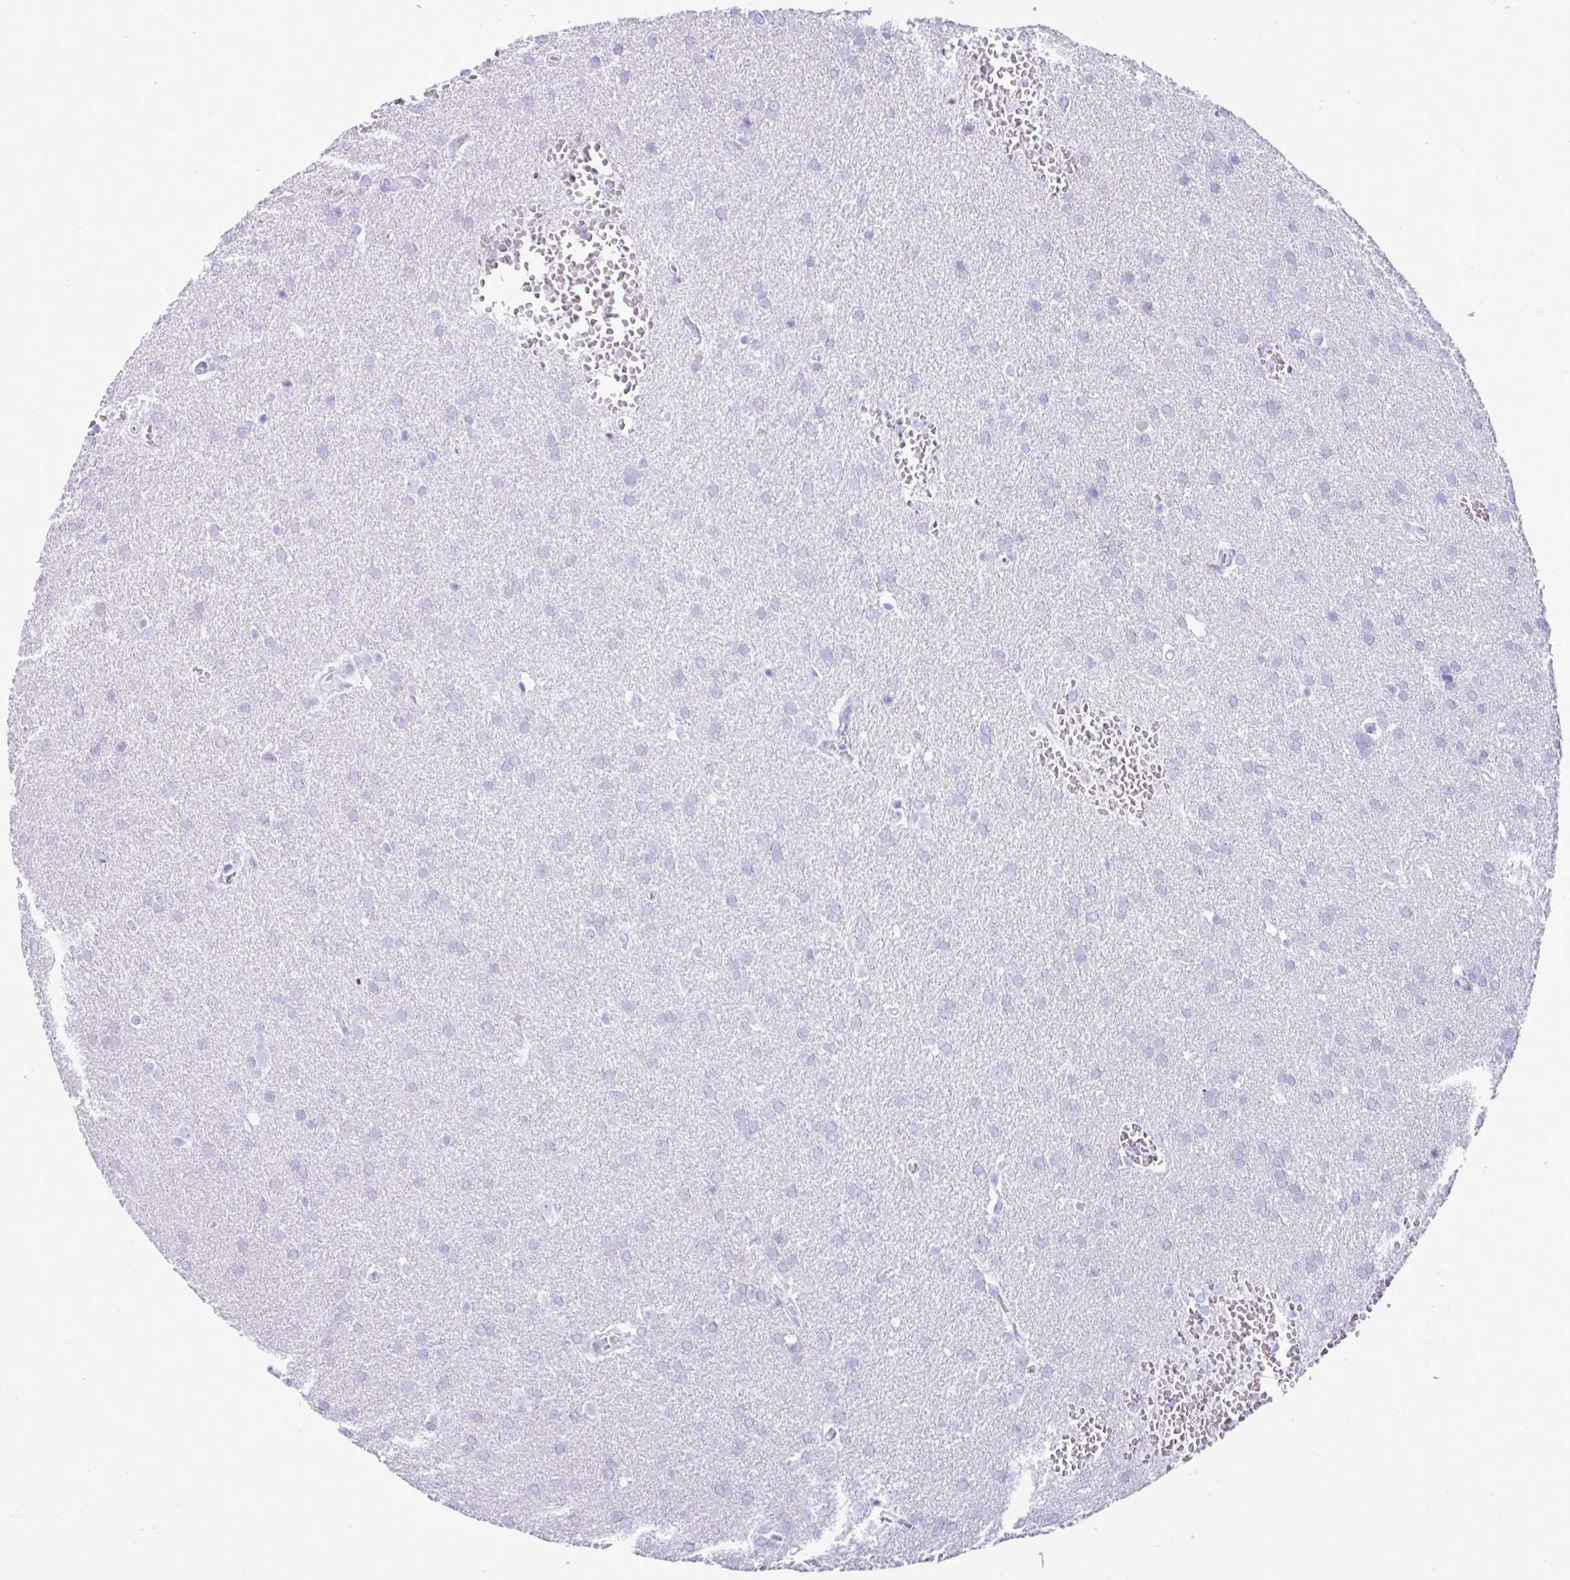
{"staining": {"intensity": "negative", "quantity": "none", "location": "none"}, "tissue": "glioma", "cell_type": "Tumor cells", "image_type": "cancer", "snomed": [{"axis": "morphology", "description": "Glioma, malignant, Low grade"}, {"axis": "topography", "description": "Brain"}], "caption": "An image of human malignant low-grade glioma is negative for staining in tumor cells.", "gene": "PSCA", "patient": {"sex": "female", "age": 33}}